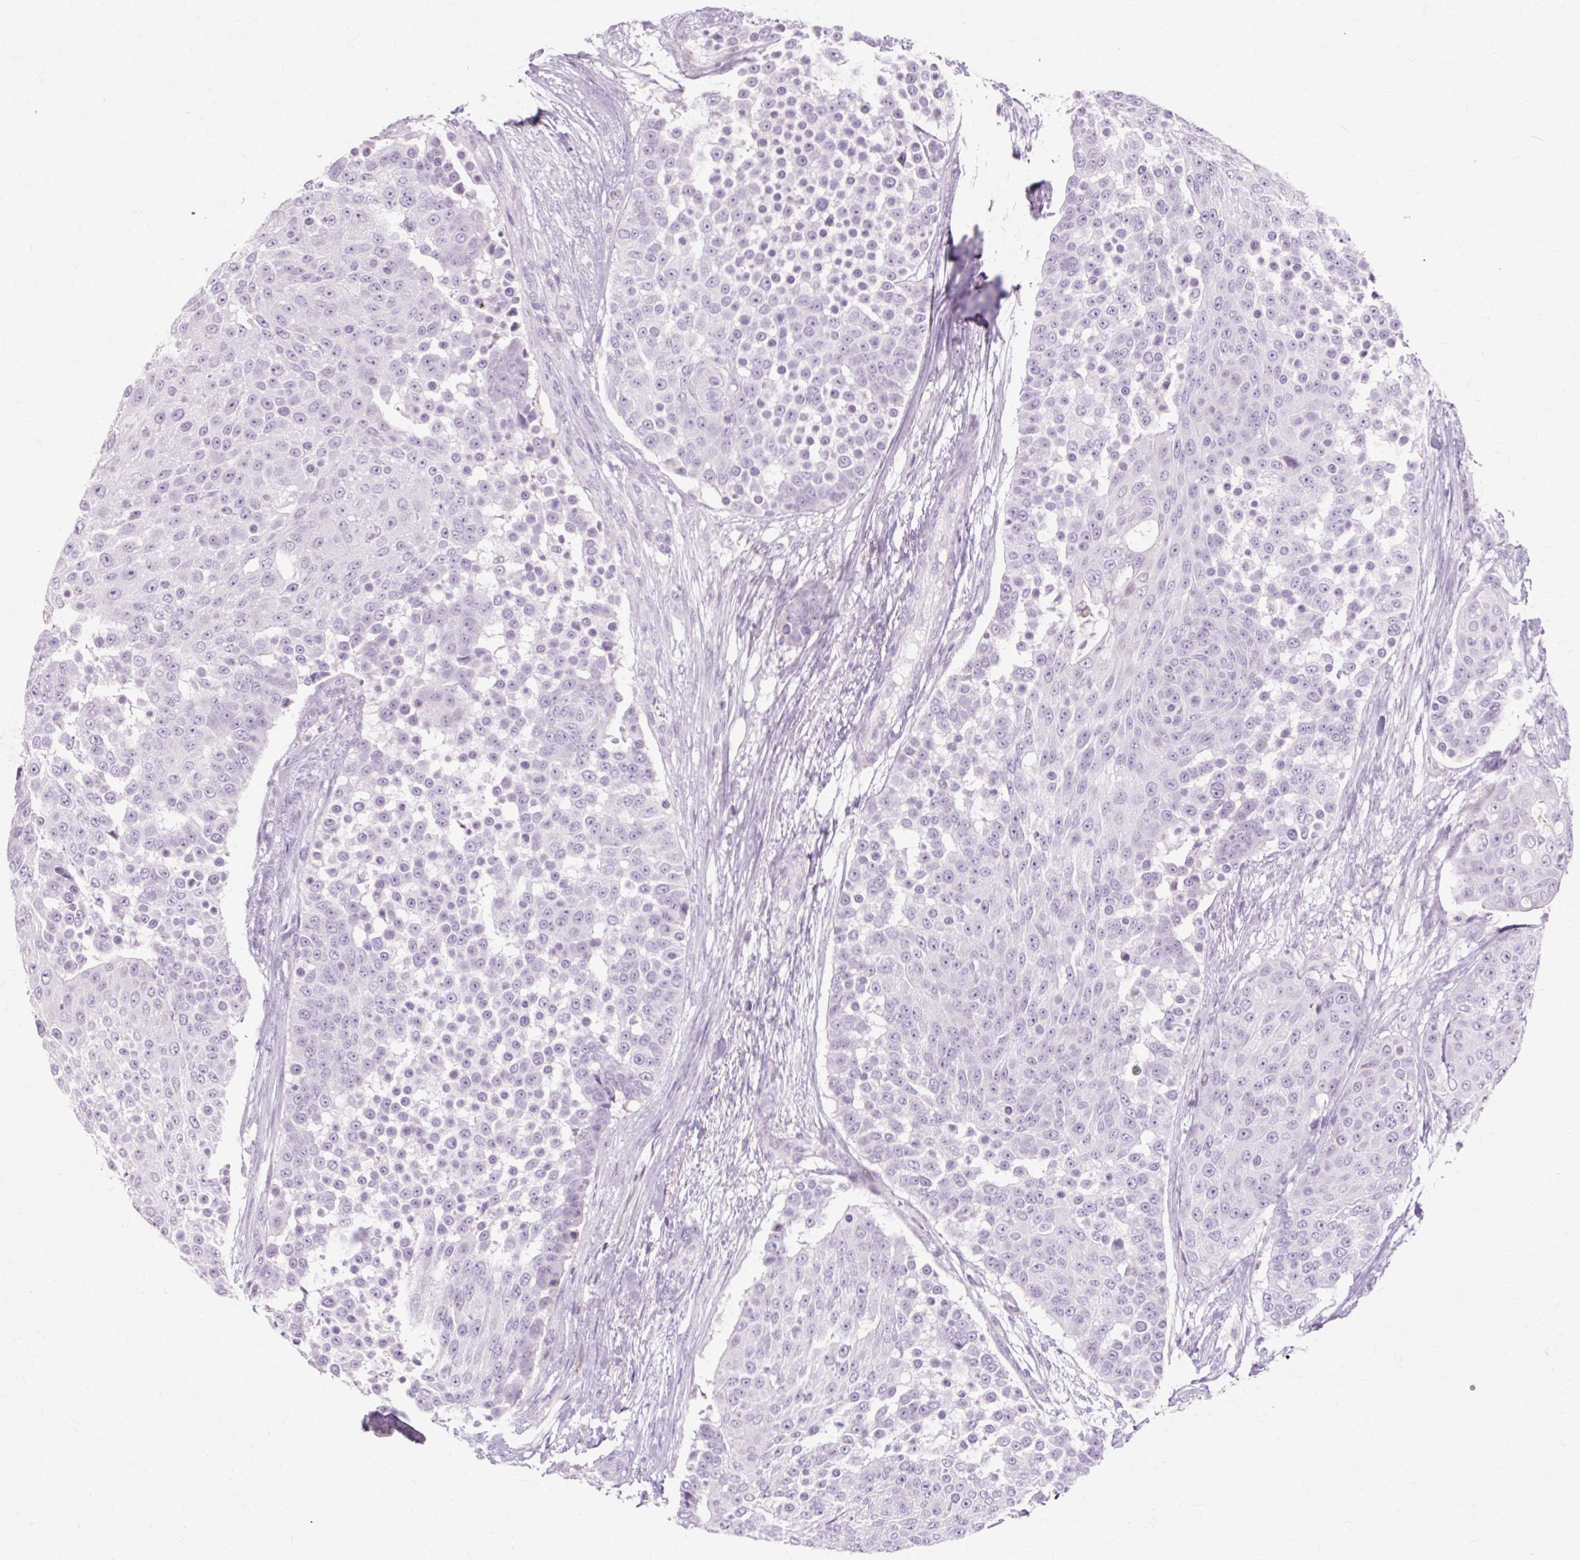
{"staining": {"intensity": "negative", "quantity": "none", "location": "none"}, "tissue": "urothelial cancer", "cell_type": "Tumor cells", "image_type": "cancer", "snomed": [{"axis": "morphology", "description": "Urothelial carcinoma, High grade"}, {"axis": "topography", "description": "Urinary bladder"}], "caption": "High magnification brightfield microscopy of urothelial carcinoma (high-grade) stained with DAB (3,3'-diaminobenzidine) (brown) and counterstained with hematoxylin (blue): tumor cells show no significant expression.", "gene": "IRX2", "patient": {"sex": "female", "age": 63}}